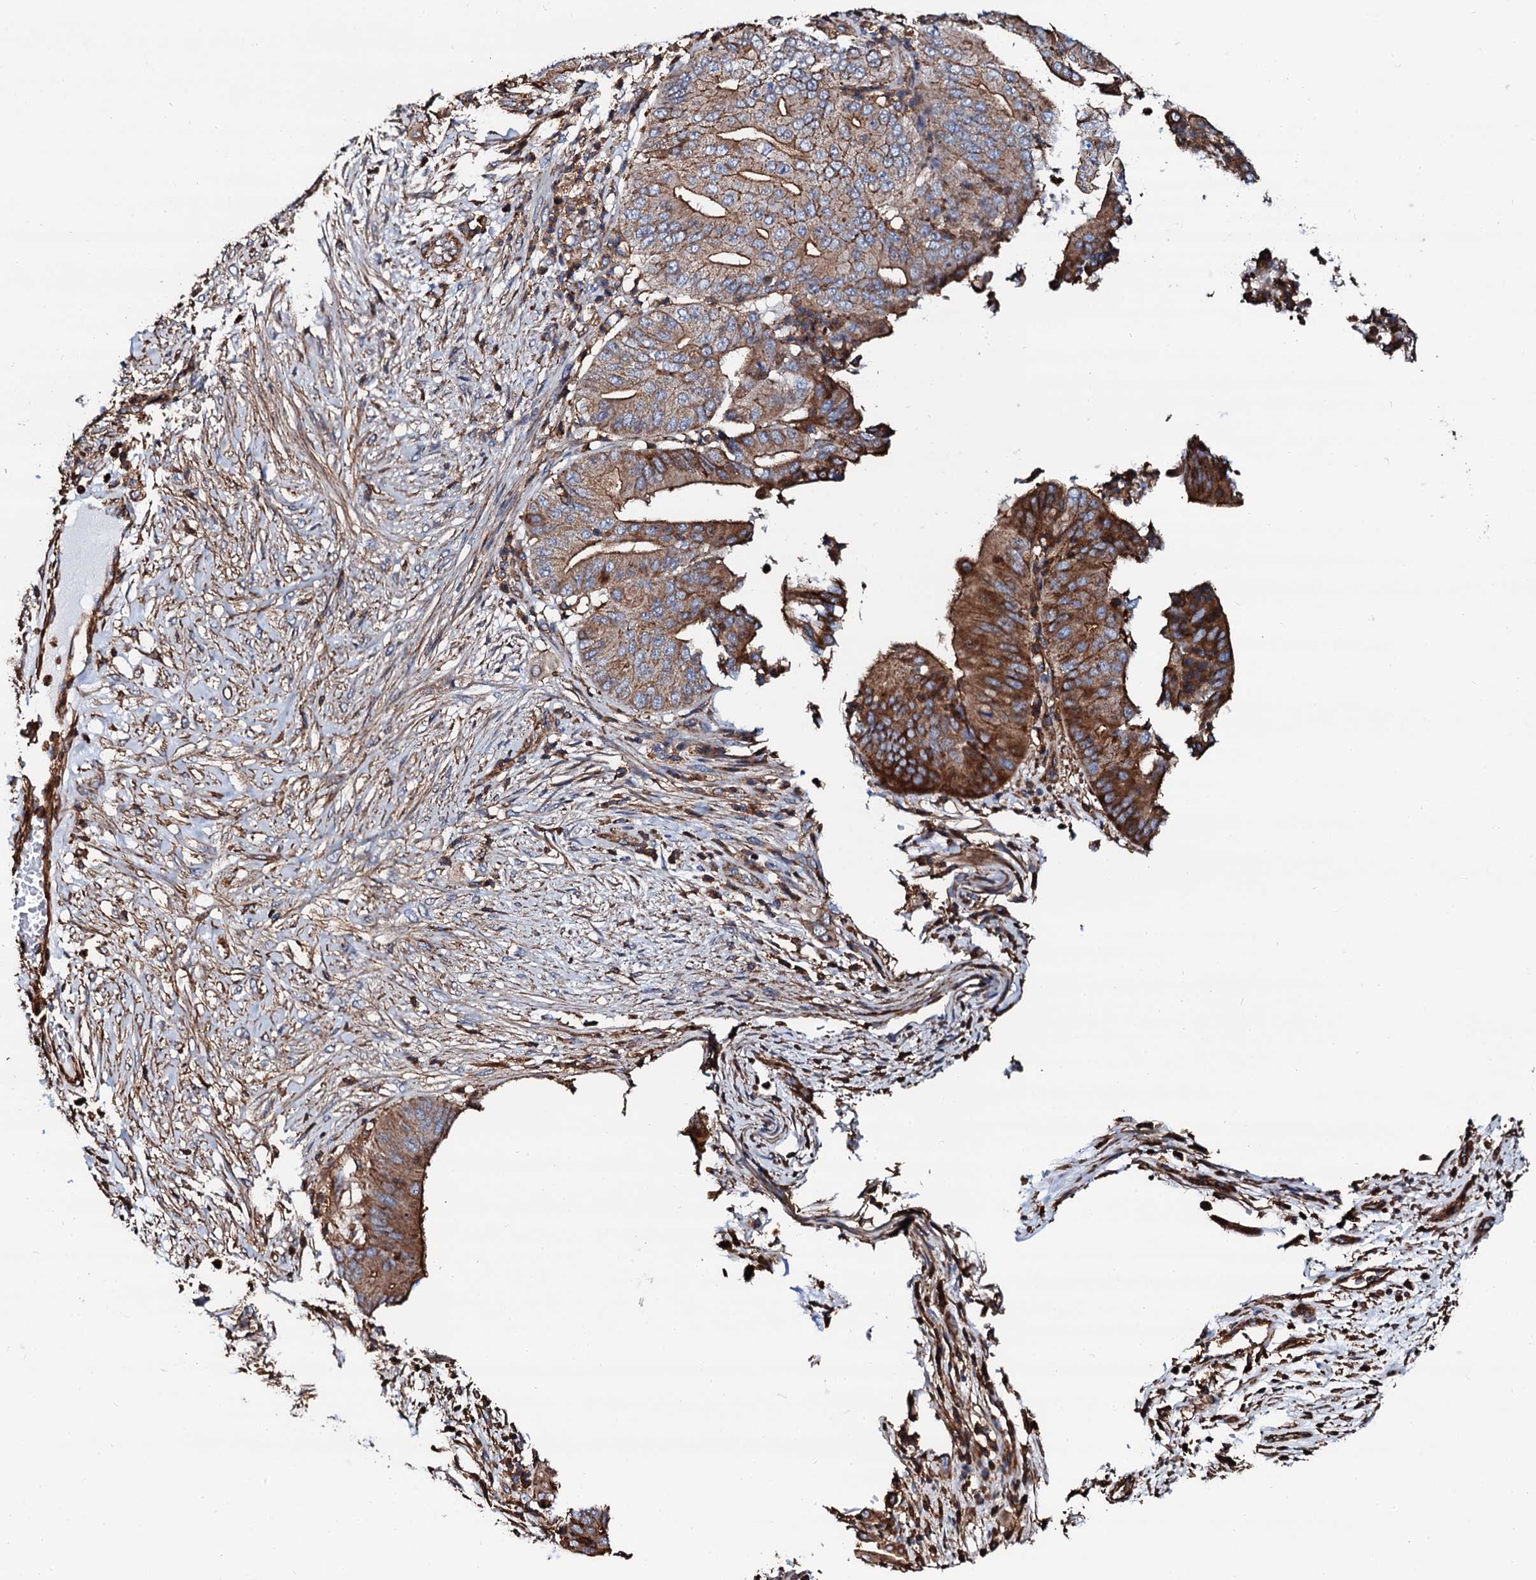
{"staining": {"intensity": "strong", "quantity": "25%-75%", "location": "cytoplasmic/membranous"}, "tissue": "pancreatic cancer", "cell_type": "Tumor cells", "image_type": "cancer", "snomed": [{"axis": "morphology", "description": "Adenocarcinoma, NOS"}, {"axis": "topography", "description": "Pancreas"}], "caption": "Protein analysis of adenocarcinoma (pancreatic) tissue exhibits strong cytoplasmic/membranous staining in approximately 25%-75% of tumor cells. Immunohistochemistry (ihc) stains the protein of interest in brown and the nuclei are stained blue.", "gene": "INTS10", "patient": {"sex": "female", "age": 77}}